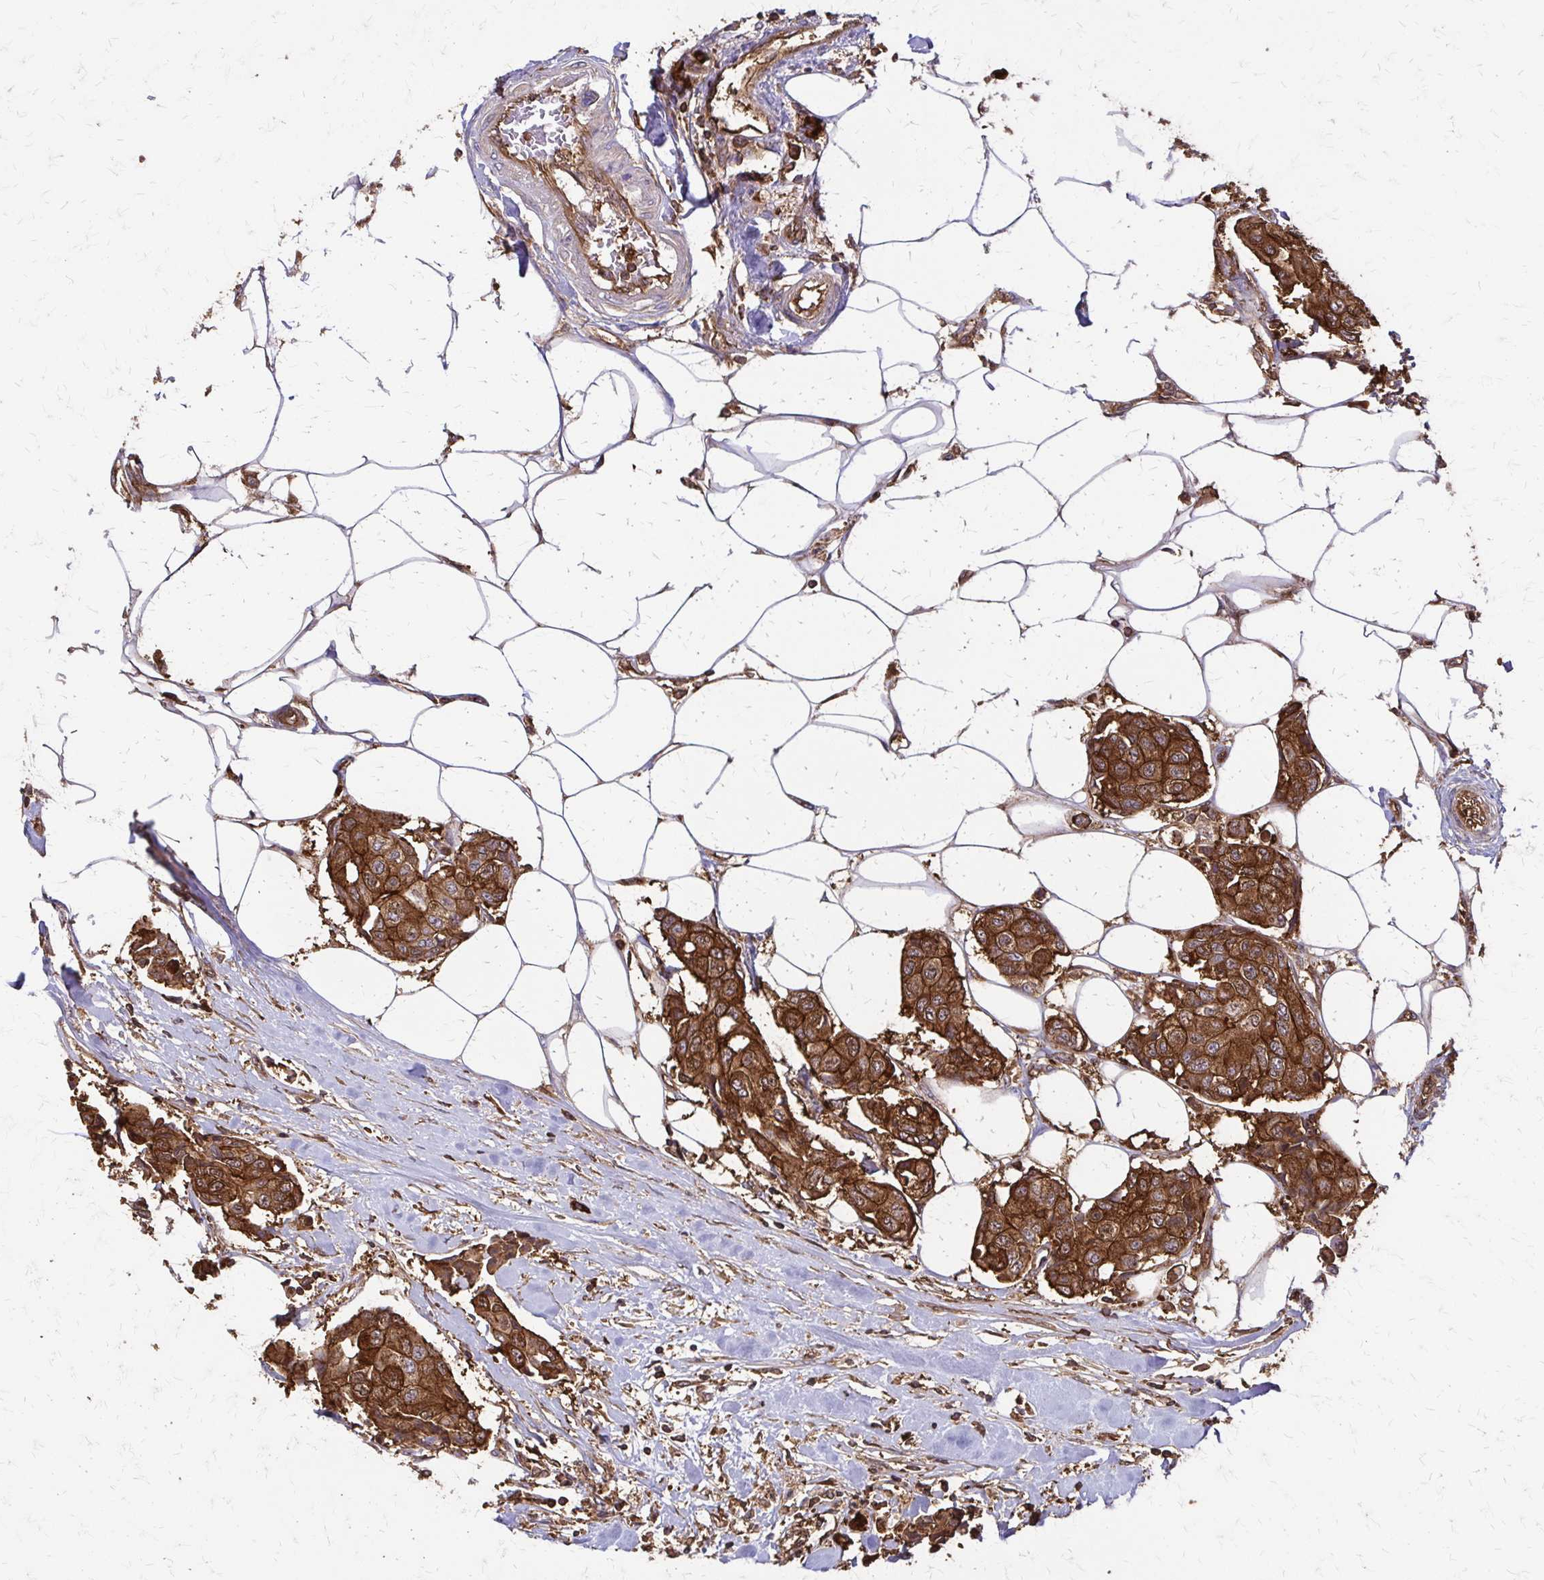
{"staining": {"intensity": "strong", "quantity": ">75%", "location": "cytoplasmic/membranous"}, "tissue": "breast cancer", "cell_type": "Tumor cells", "image_type": "cancer", "snomed": [{"axis": "morphology", "description": "Duct carcinoma"}, {"axis": "topography", "description": "Breast"}, {"axis": "topography", "description": "Lymph node"}], "caption": "IHC (DAB (3,3'-diaminobenzidine)) staining of breast invasive ductal carcinoma reveals strong cytoplasmic/membranous protein staining in about >75% of tumor cells. IHC stains the protein of interest in brown and the nuclei are stained blue.", "gene": "EEF2", "patient": {"sex": "female", "age": 80}}